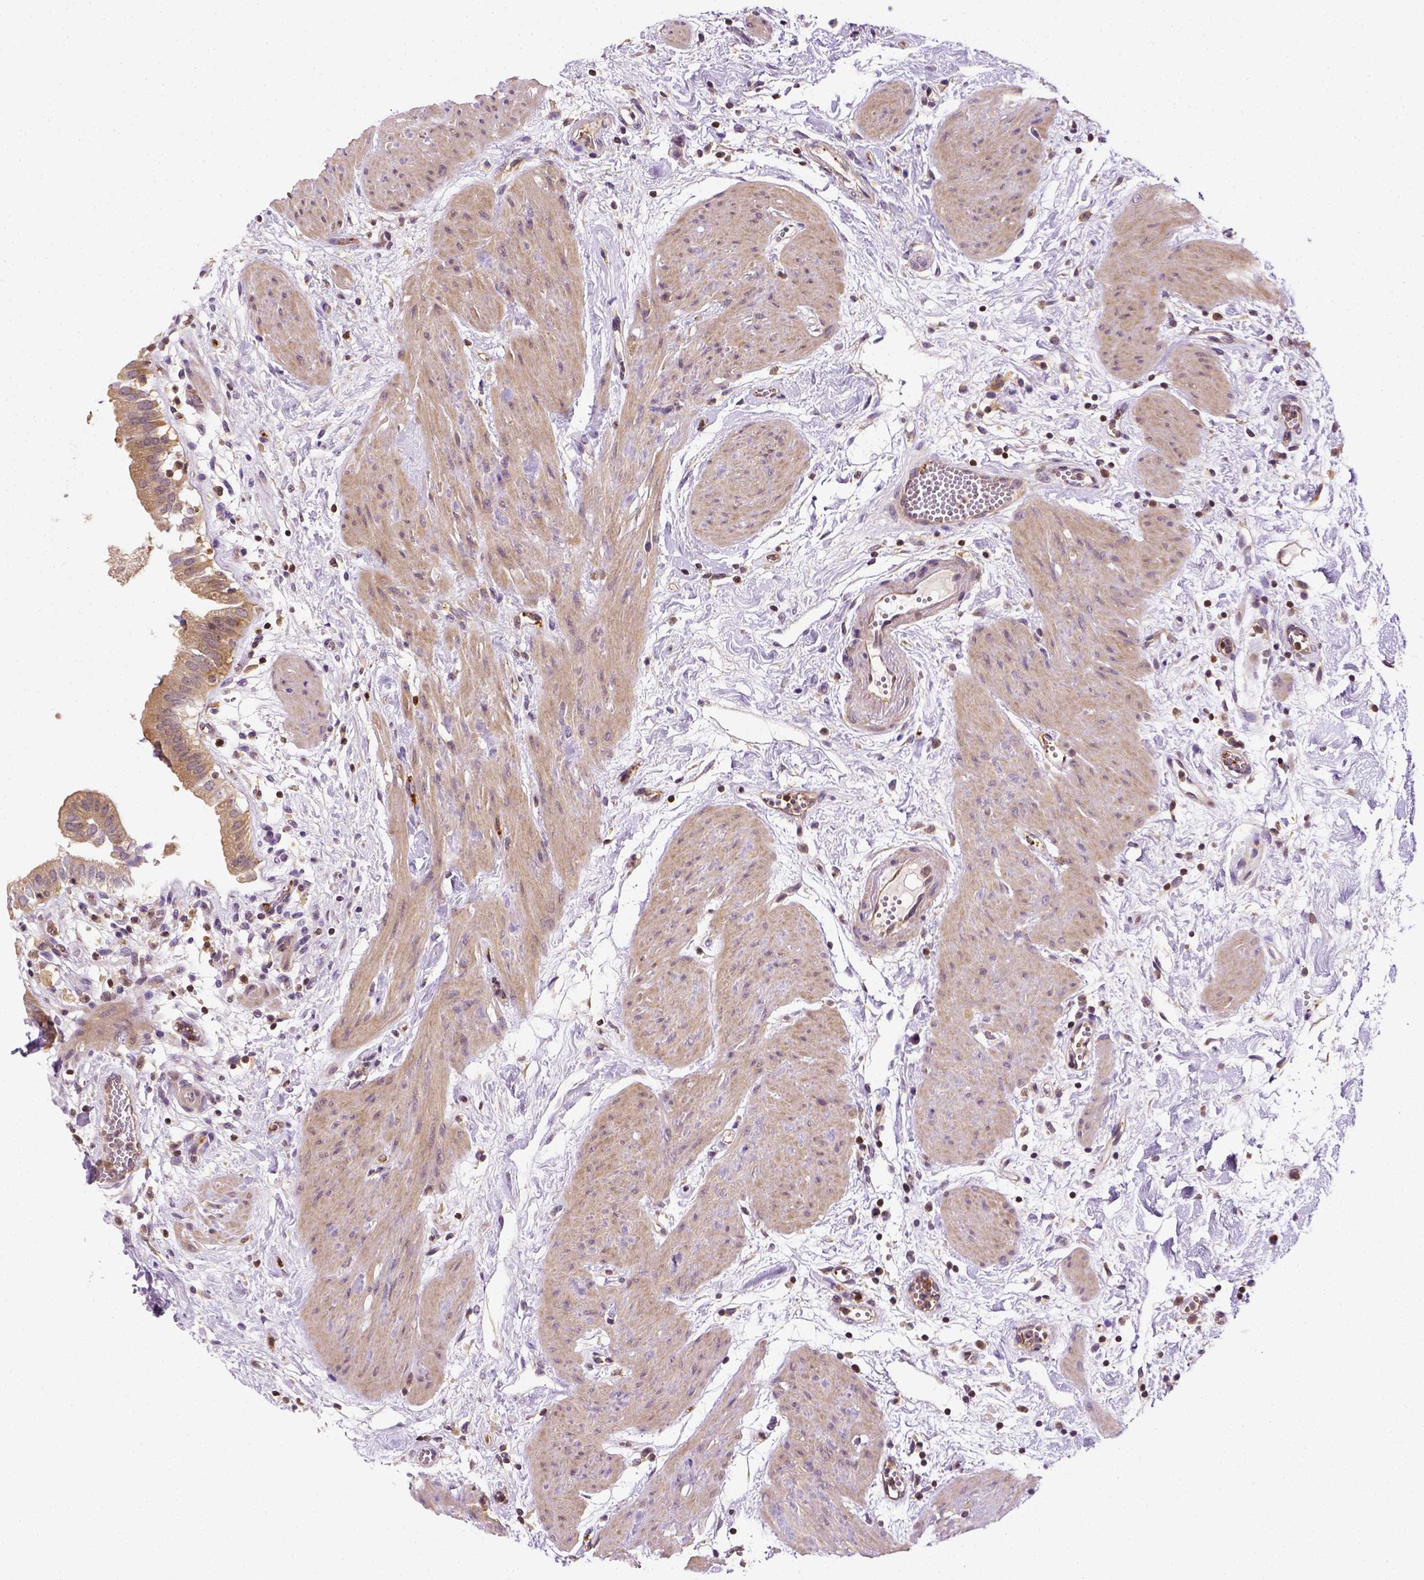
{"staining": {"intensity": "weak", "quantity": ">75%", "location": "cytoplasmic/membranous"}, "tissue": "gallbladder", "cell_type": "Glandular cells", "image_type": "normal", "snomed": [{"axis": "morphology", "description": "Normal tissue, NOS"}, {"axis": "topography", "description": "Gallbladder"}], "caption": "Immunohistochemistry (IHC) of unremarkable gallbladder displays low levels of weak cytoplasmic/membranous staining in about >75% of glandular cells.", "gene": "MATK", "patient": {"sex": "female", "age": 65}}